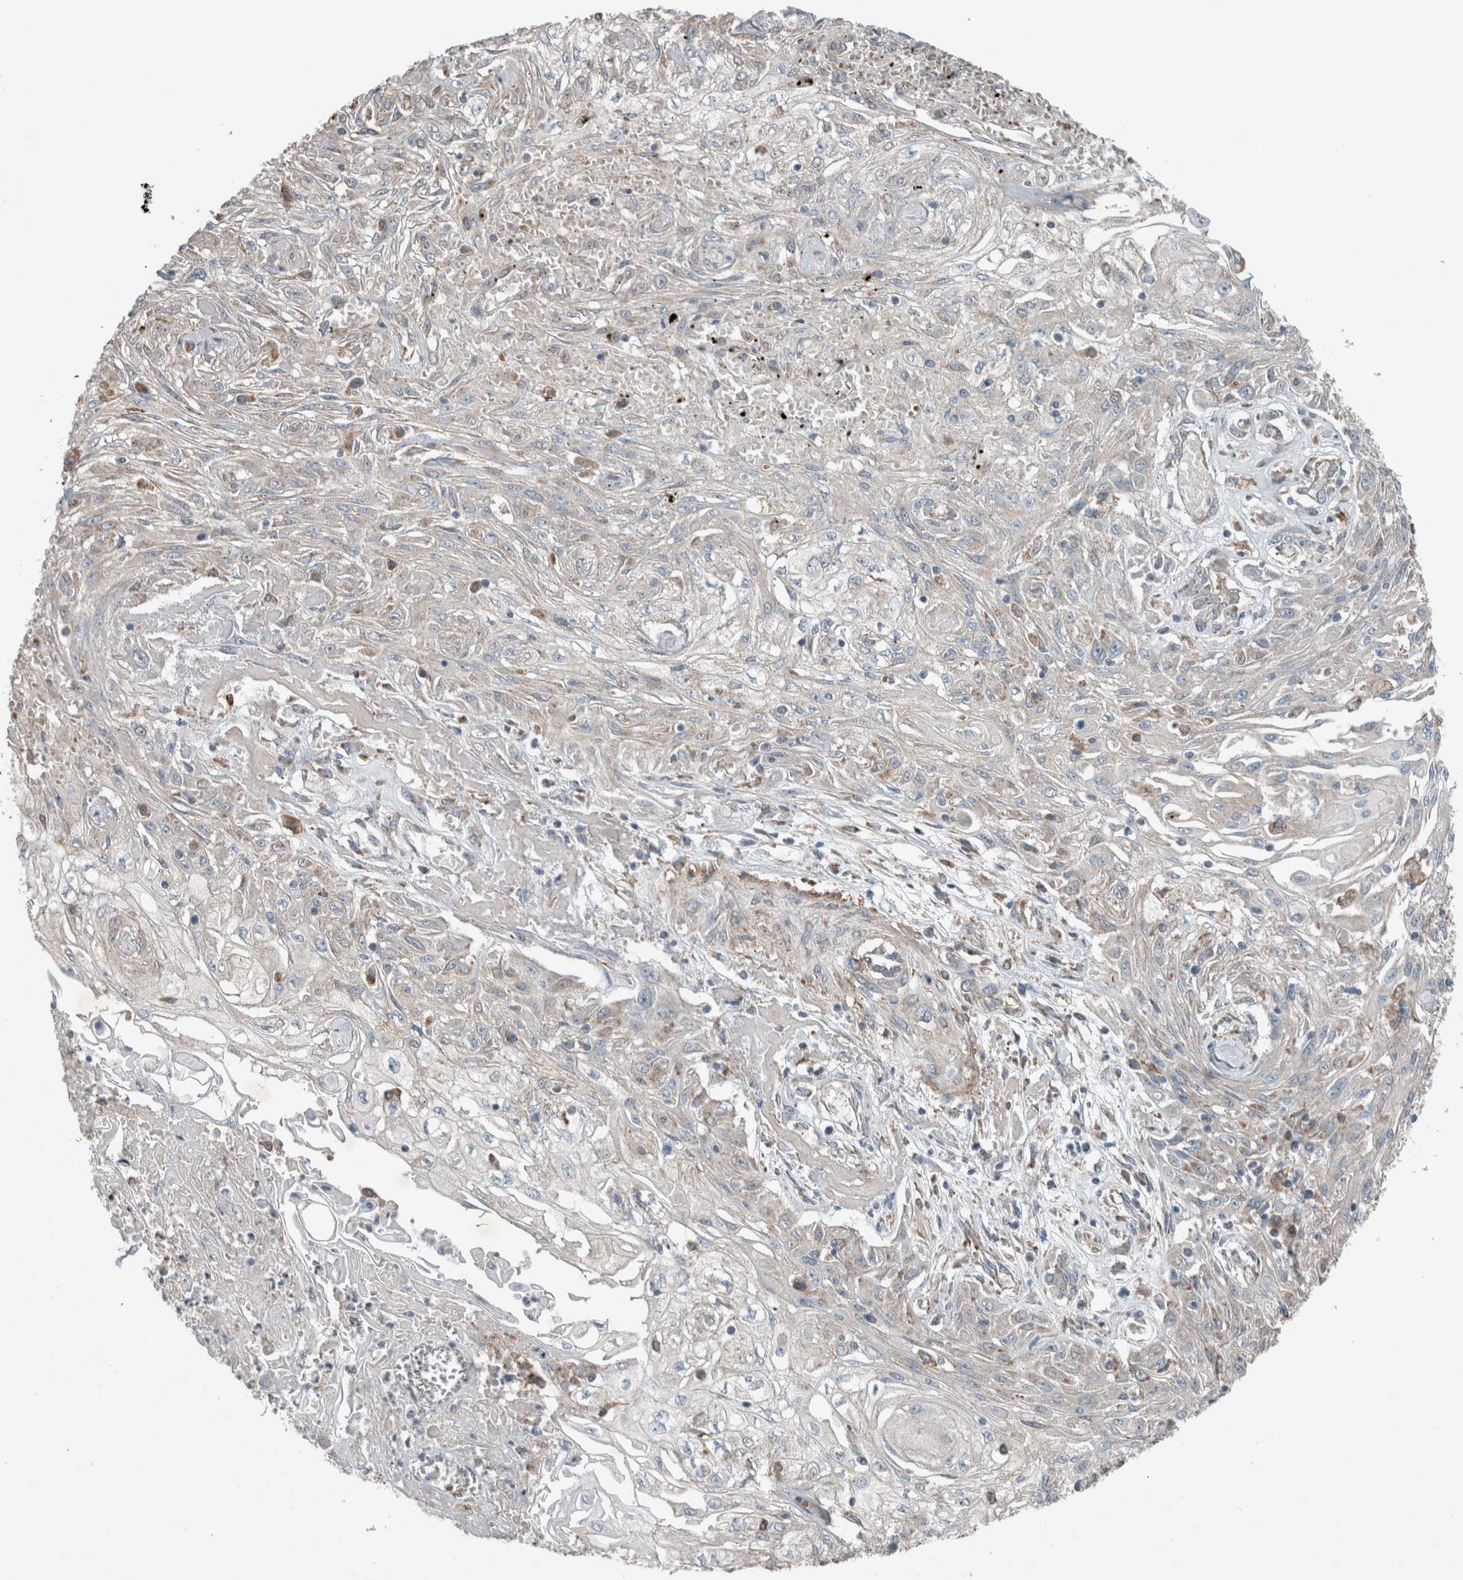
{"staining": {"intensity": "weak", "quantity": "<25%", "location": "cytoplasmic/membranous"}, "tissue": "skin cancer", "cell_type": "Tumor cells", "image_type": "cancer", "snomed": [{"axis": "morphology", "description": "Squamous cell carcinoma, NOS"}, {"axis": "morphology", "description": "Squamous cell carcinoma, metastatic, NOS"}, {"axis": "topography", "description": "Skin"}, {"axis": "topography", "description": "Lymph node"}], "caption": "High magnification brightfield microscopy of skin cancer stained with DAB (3,3'-diaminobenzidine) (brown) and counterstained with hematoxylin (blue): tumor cells show no significant staining.", "gene": "JADE2", "patient": {"sex": "male", "age": 75}}